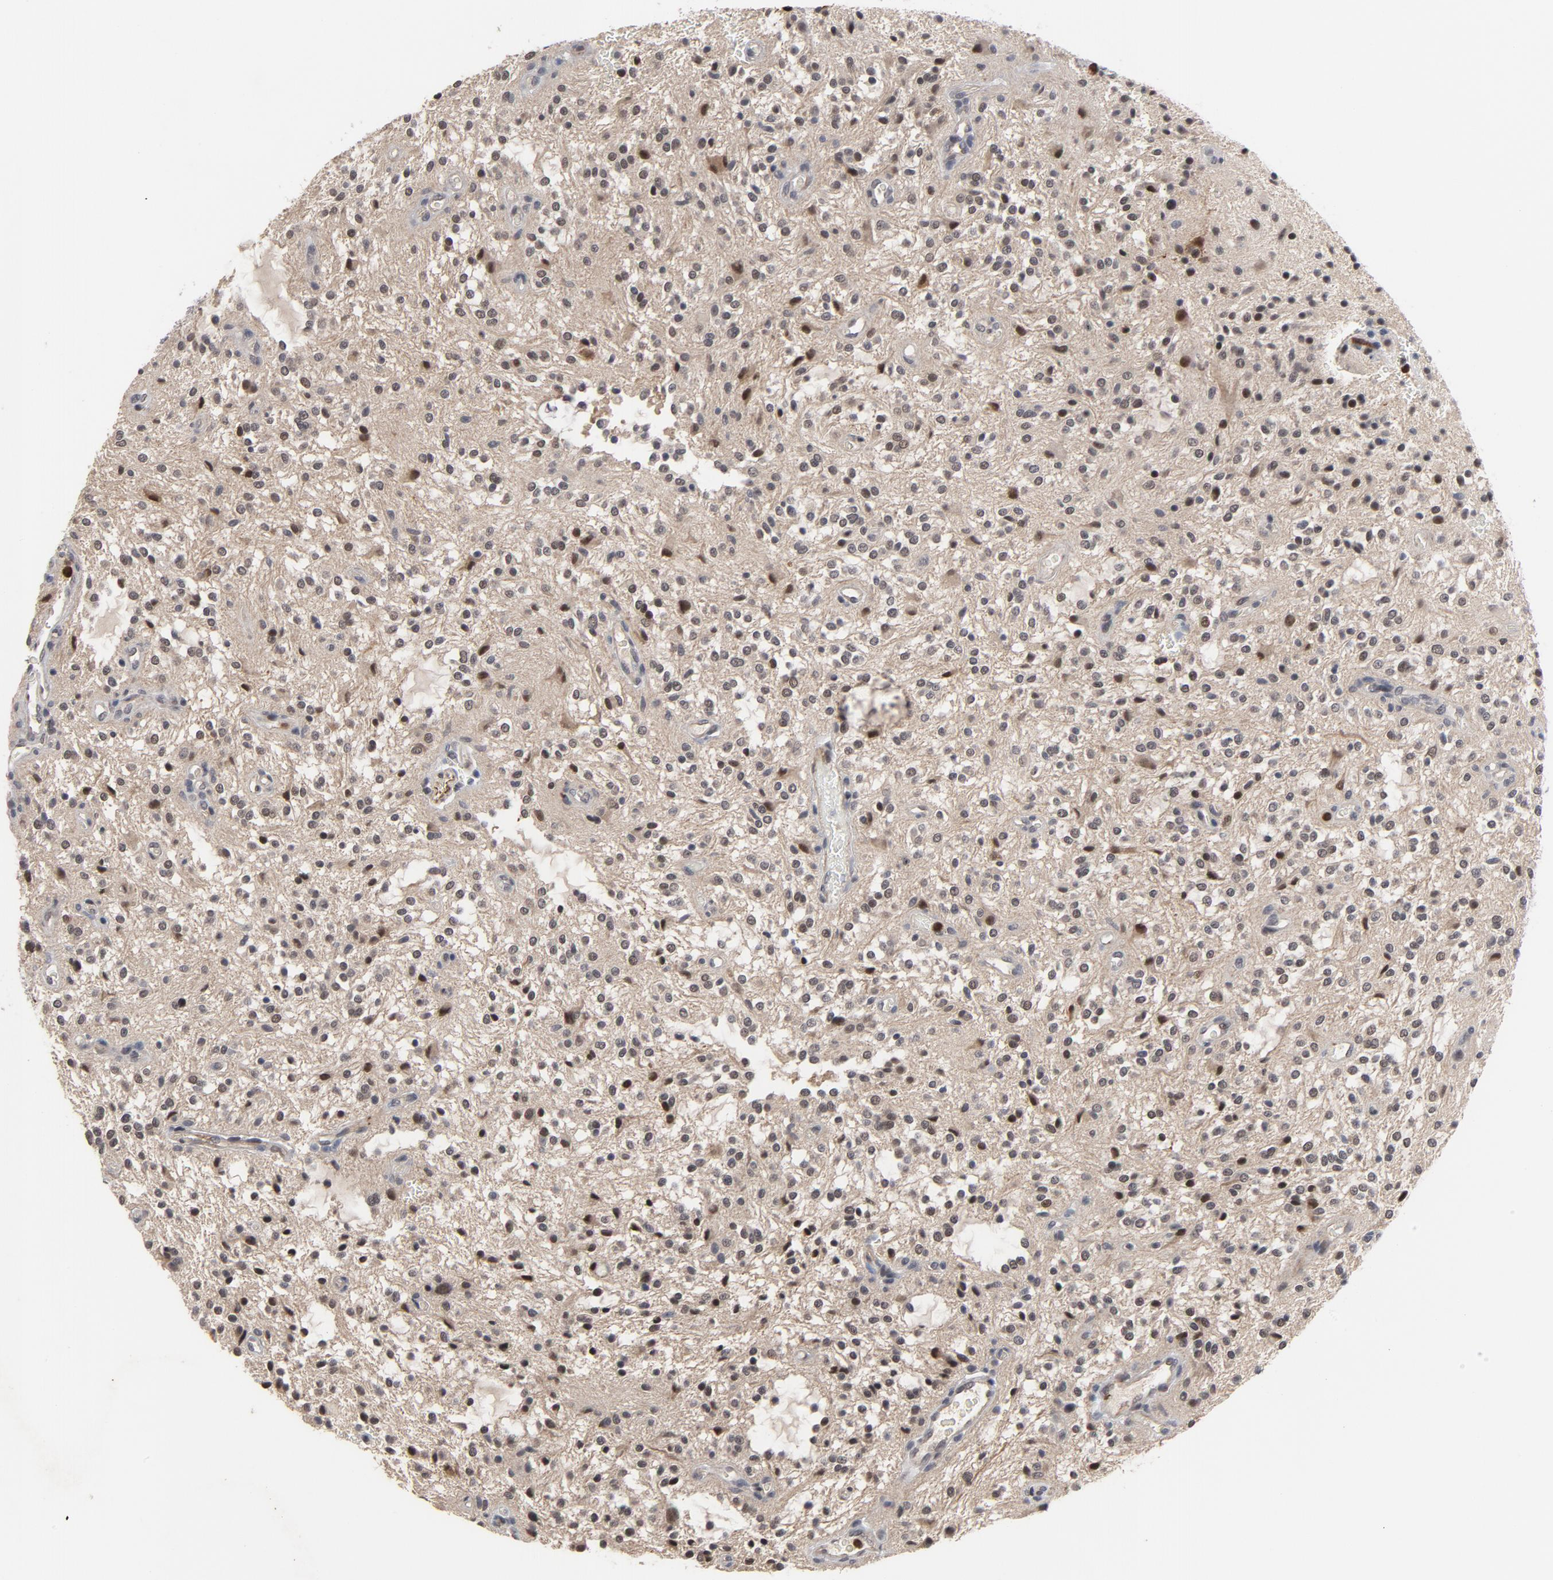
{"staining": {"intensity": "negative", "quantity": "none", "location": "none"}, "tissue": "glioma", "cell_type": "Tumor cells", "image_type": "cancer", "snomed": [{"axis": "morphology", "description": "Glioma, malignant, NOS"}, {"axis": "topography", "description": "Cerebellum"}], "caption": "Human glioma stained for a protein using immunohistochemistry (IHC) demonstrates no staining in tumor cells.", "gene": "RTL5", "patient": {"sex": "female", "age": 10}}